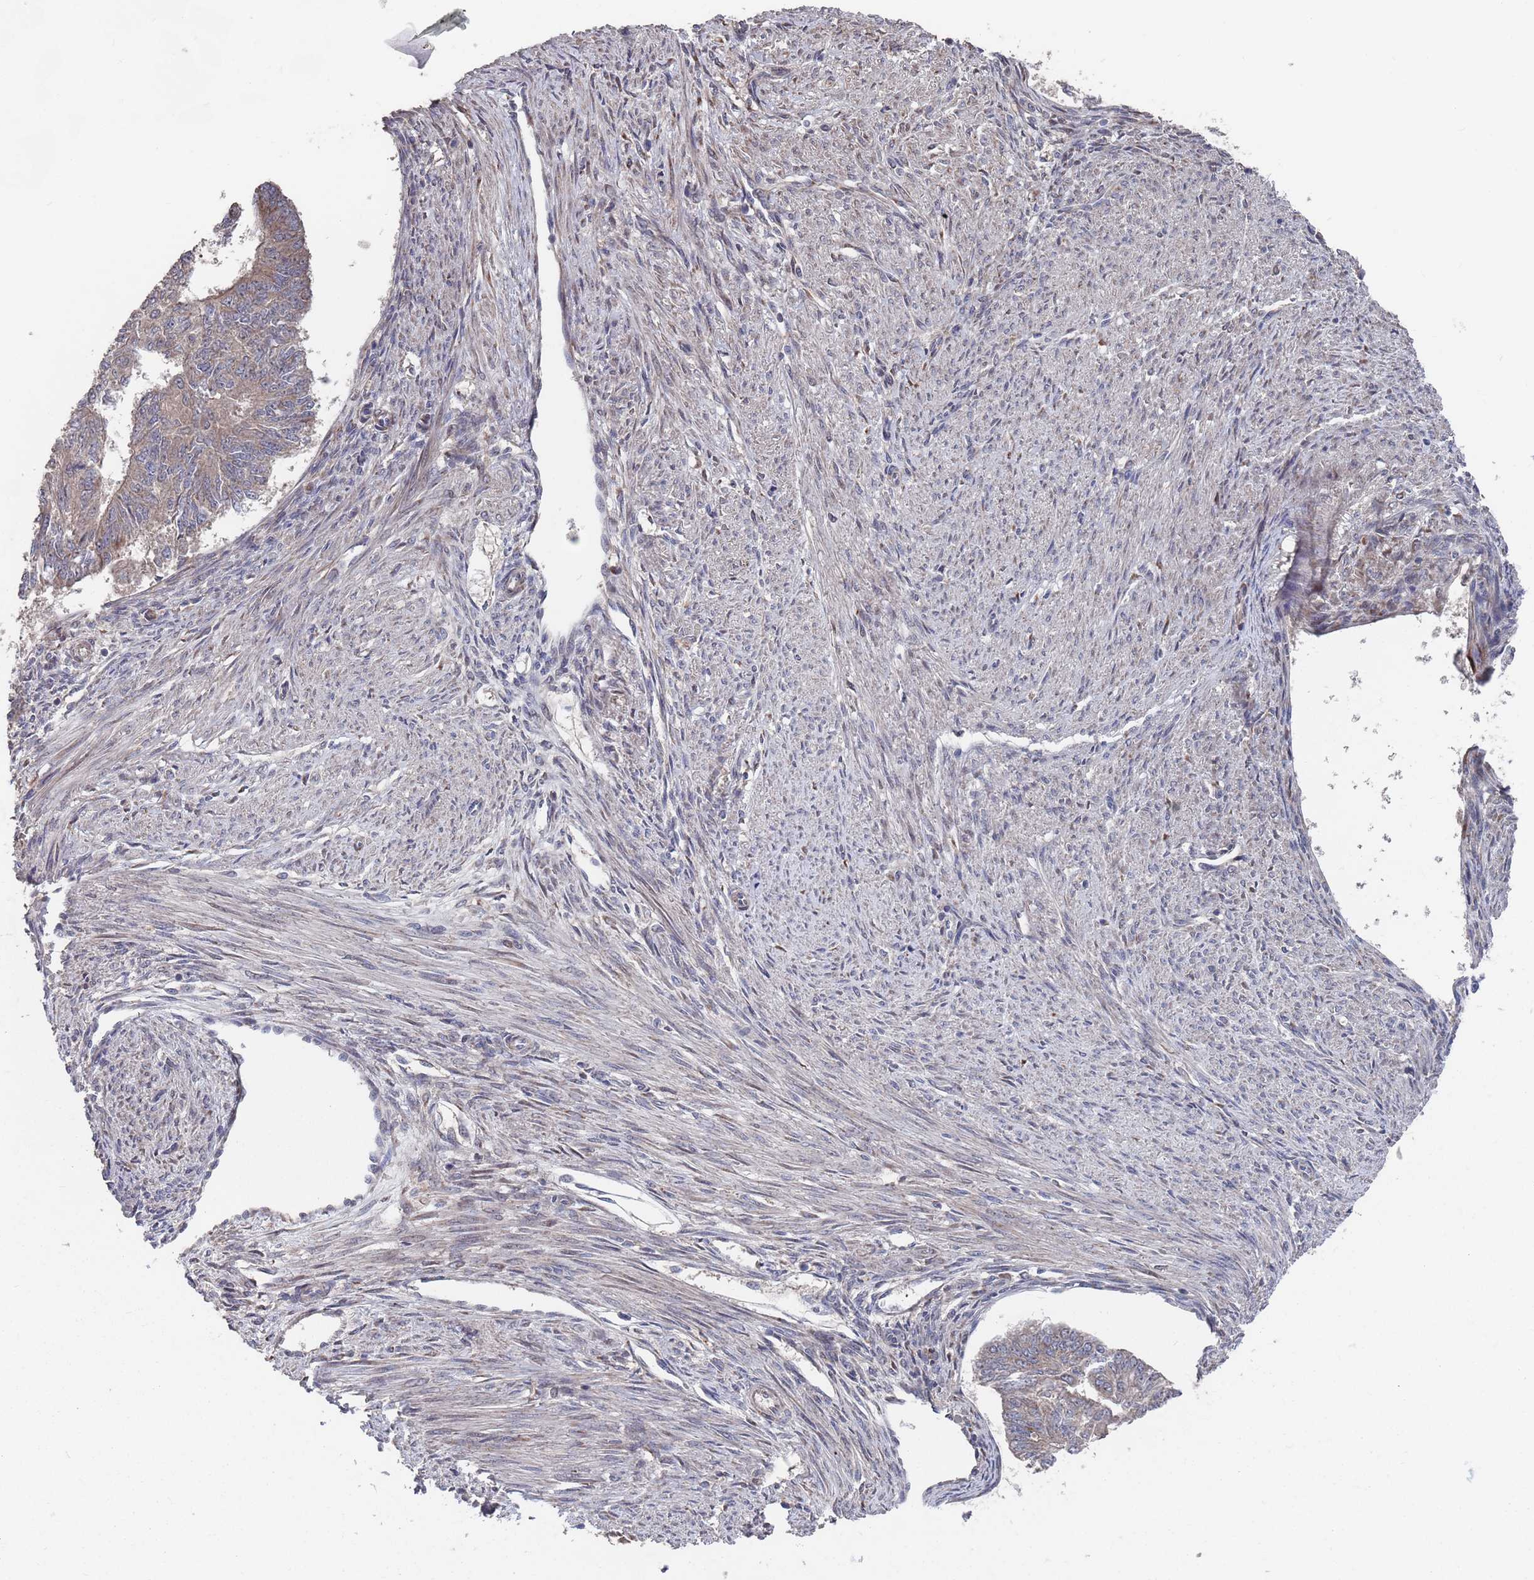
{"staining": {"intensity": "weak", "quantity": "25%-75%", "location": "cytoplasmic/membranous"}, "tissue": "endometrial cancer", "cell_type": "Tumor cells", "image_type": "cancer", "snomed": [{"axis": "morphology", "description": "Adenocarcinoma, NOS"}, {"axis": "topography", "description": "Endometrium"}], "caption": "Approximately 25%-75% of tumor cells in endometrial cancer (adenocarcinoma) exhibit weak cytoplasmic/membranous protein positivity as visualized by brown immunohistochemical staining.", "gene": "UNC45A", "patient": {"sex": "female", "age": 32}}